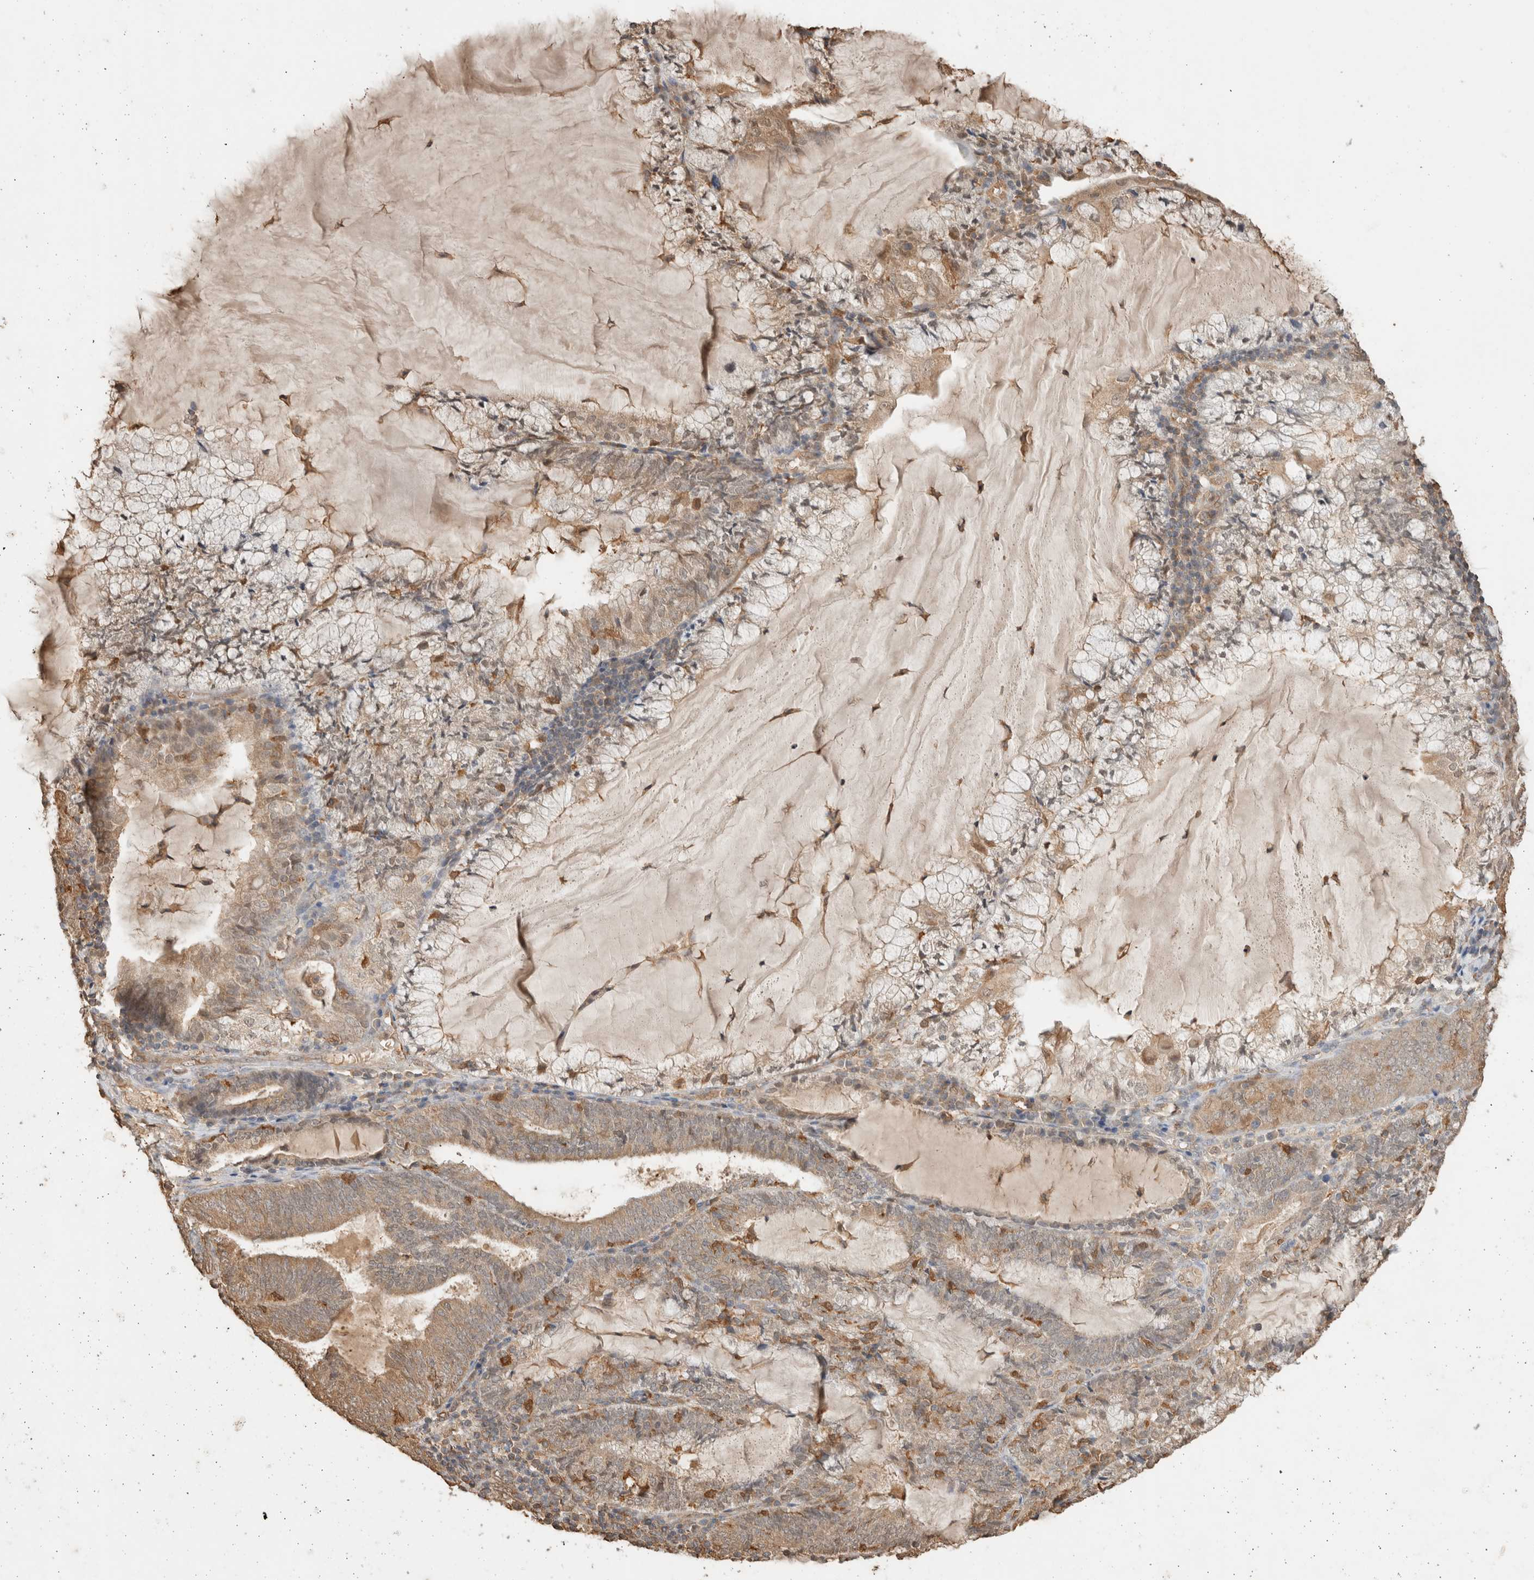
{"staining": {"intensity": "weak", "quantity": "25%-75%", "location": "cytoplasmic/membranous"}, "tissue": "endometrial cancer", "cell_type": "Tumor cells", "image_type": "cancer", "snomed": [{"axis": "morphology", "description": "Adenocarcinoma, NOS"}, {"axis": "topography", "description": "Endometrium"}], "caption": "Protein expression analysis of human endometrial cancer (adenocarcinoma) reveals weak cytoplasmic/membranous expression in approximately 25%-75% of tumor cells.", "gene": "YWHAH", "patient": {"sex": "female", "age": 81}}